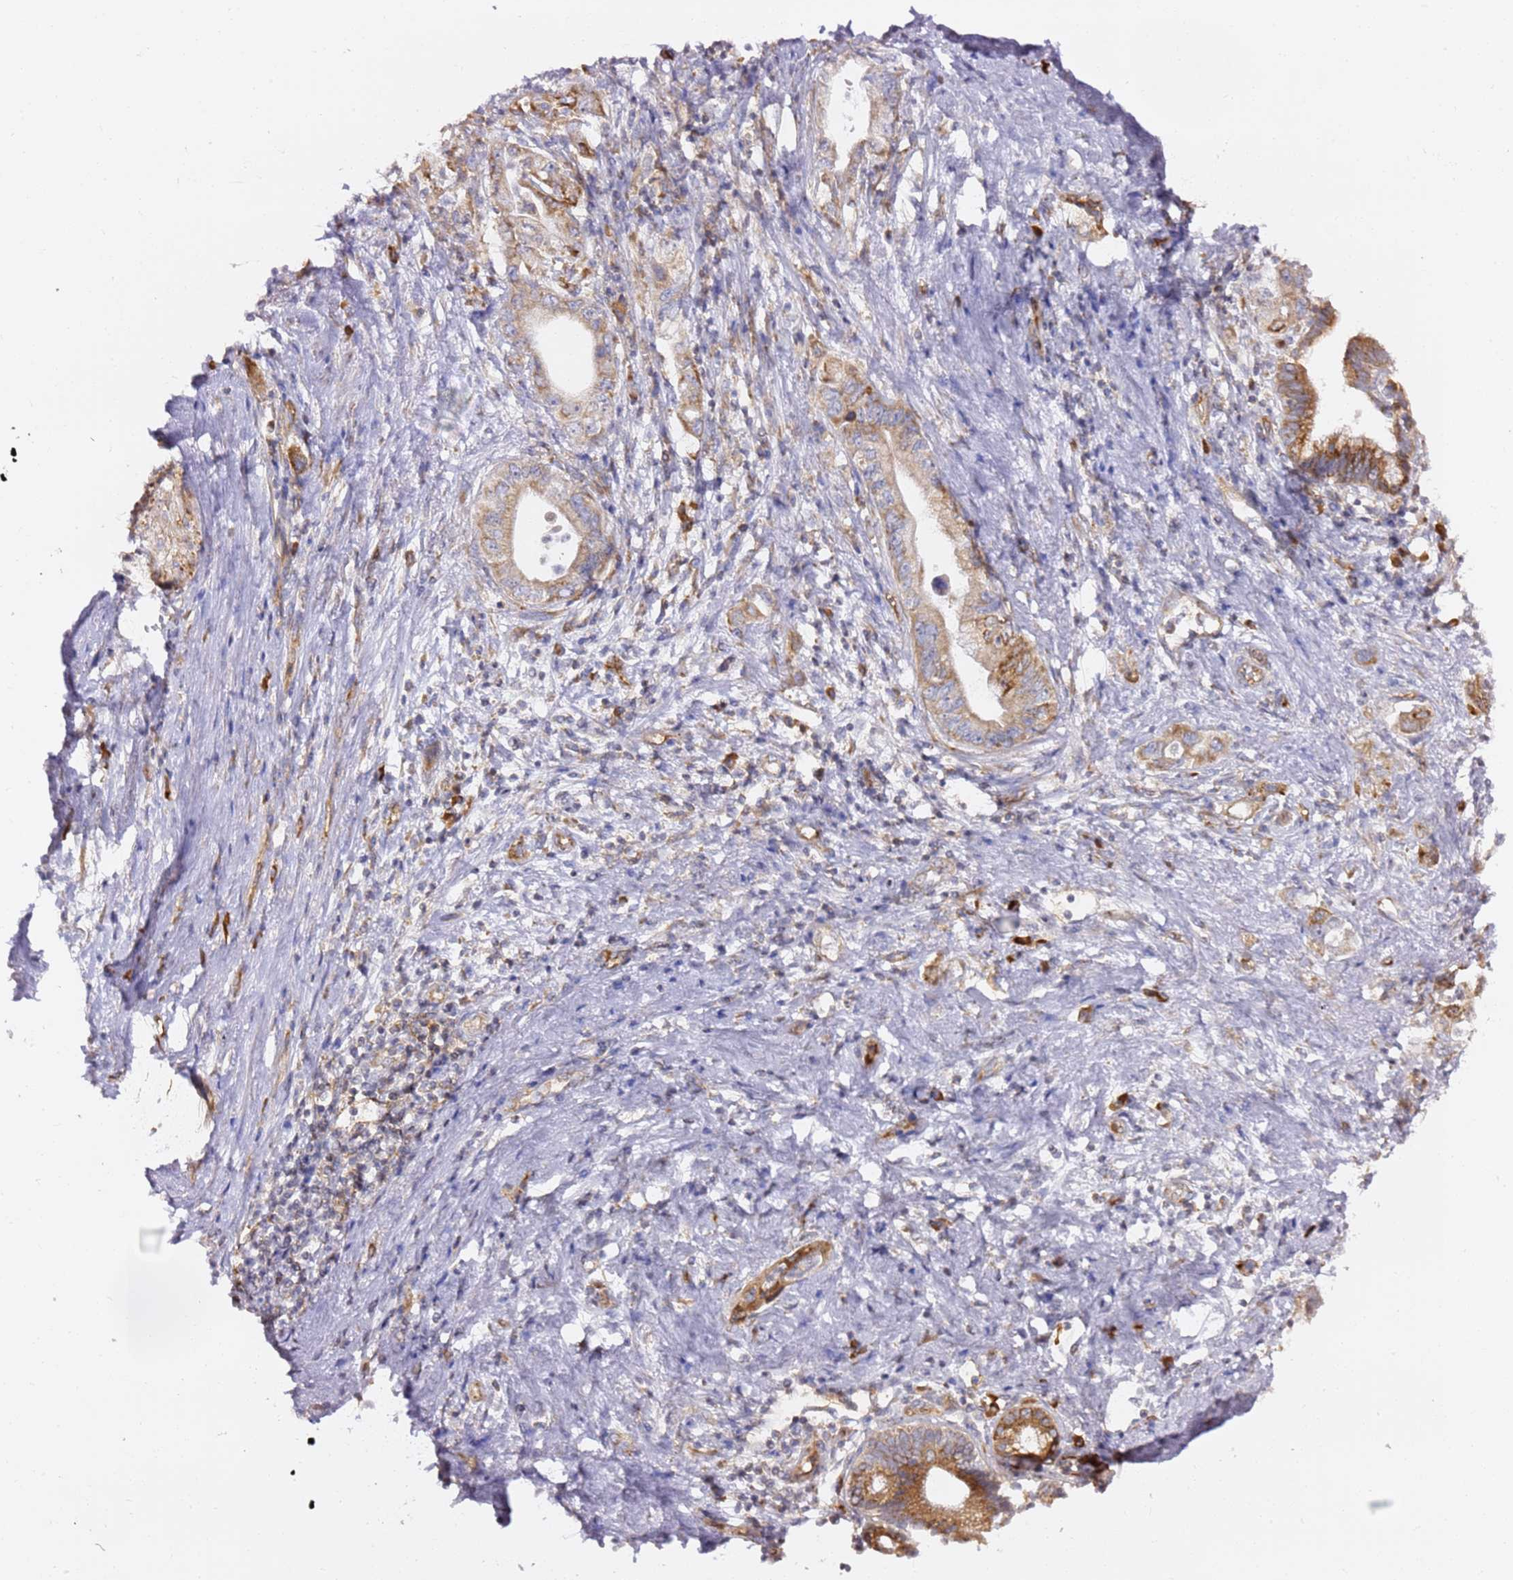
{"staining": {"intensity": "moderate", "quantity": ">75%", "location": "cytoplasmic/membranous"}, "tissue": "pancreatic cancer", "cell_type": "Tumor cells", "image_type": "cancer", "snomed": [{"axis": "morphology", "description": "Adenocarcinoma, NOS"}, {"axis": "topography", "description": "Pancreas"}], "caption": "An immunohistochemistry (IHC) image of tumor tissue is shown. Protein staining in brown labels moderate cytoplasmic/membranous positivity in adenocarcinoma (pancreatic) within tumor cells.", "gene": "KIF7", "patient": {"sex": "female", "age": 73}}